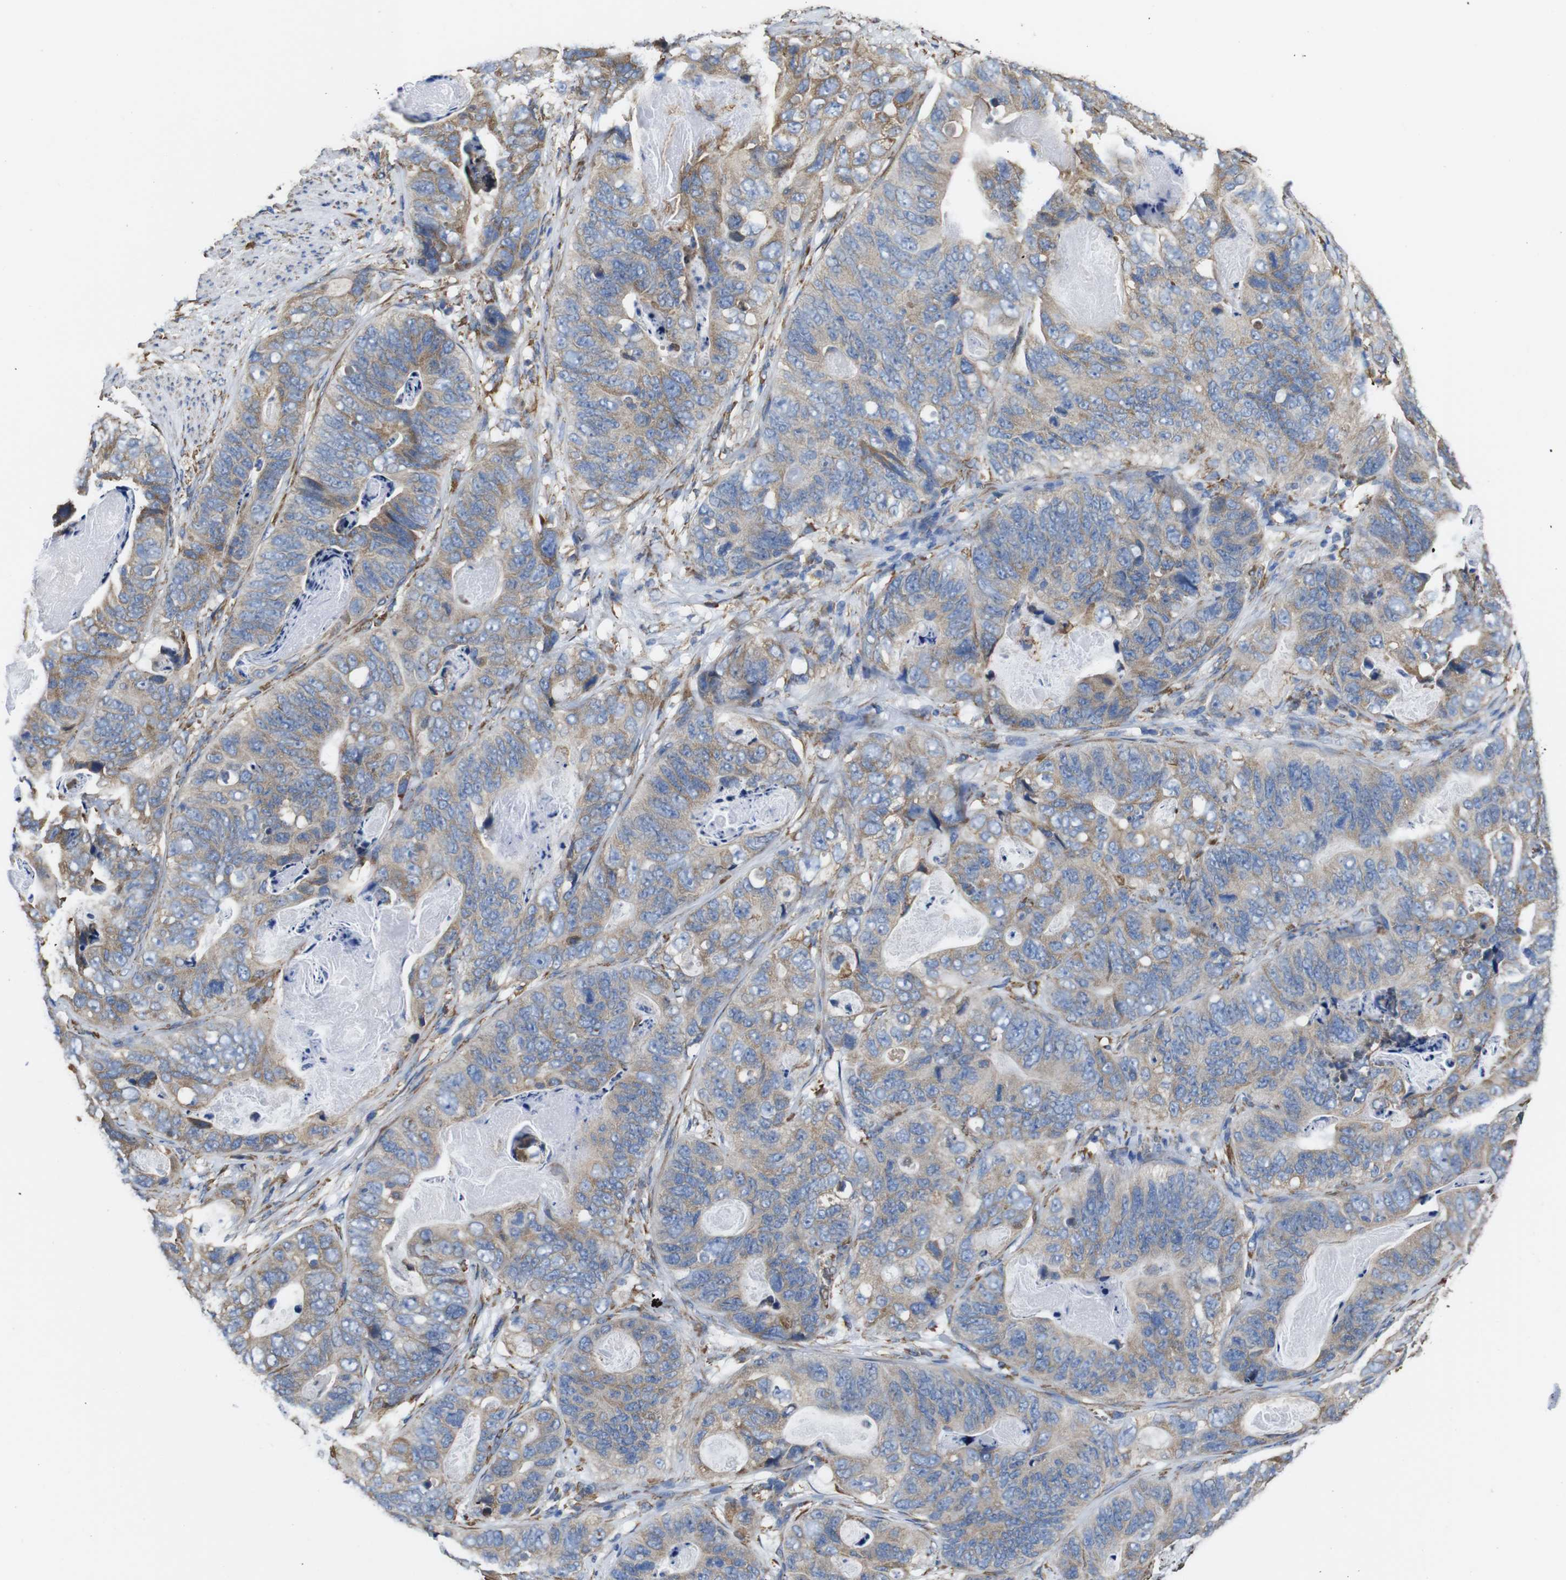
{"staining": {"intensity": "weak", "quantity": ">75%", "location": "cytoplasmic/membranous"}, "tissue": "stomach cancer", "cell_type": "Tumor cells", "image_type": "cancer", "snomed": [{"axis": "morphology", "description": "Adenocarcinoma, NOS"}, {"axis": "topography", "description": "Stomach"}], "caption": "A histopathology image of human stomach cancer stained for a protein exhibits weak cytoplasmic/membranous brown staining in tumor cells.", "gene": "PPIB", "patient": {"sex": "female", "age": 89}}